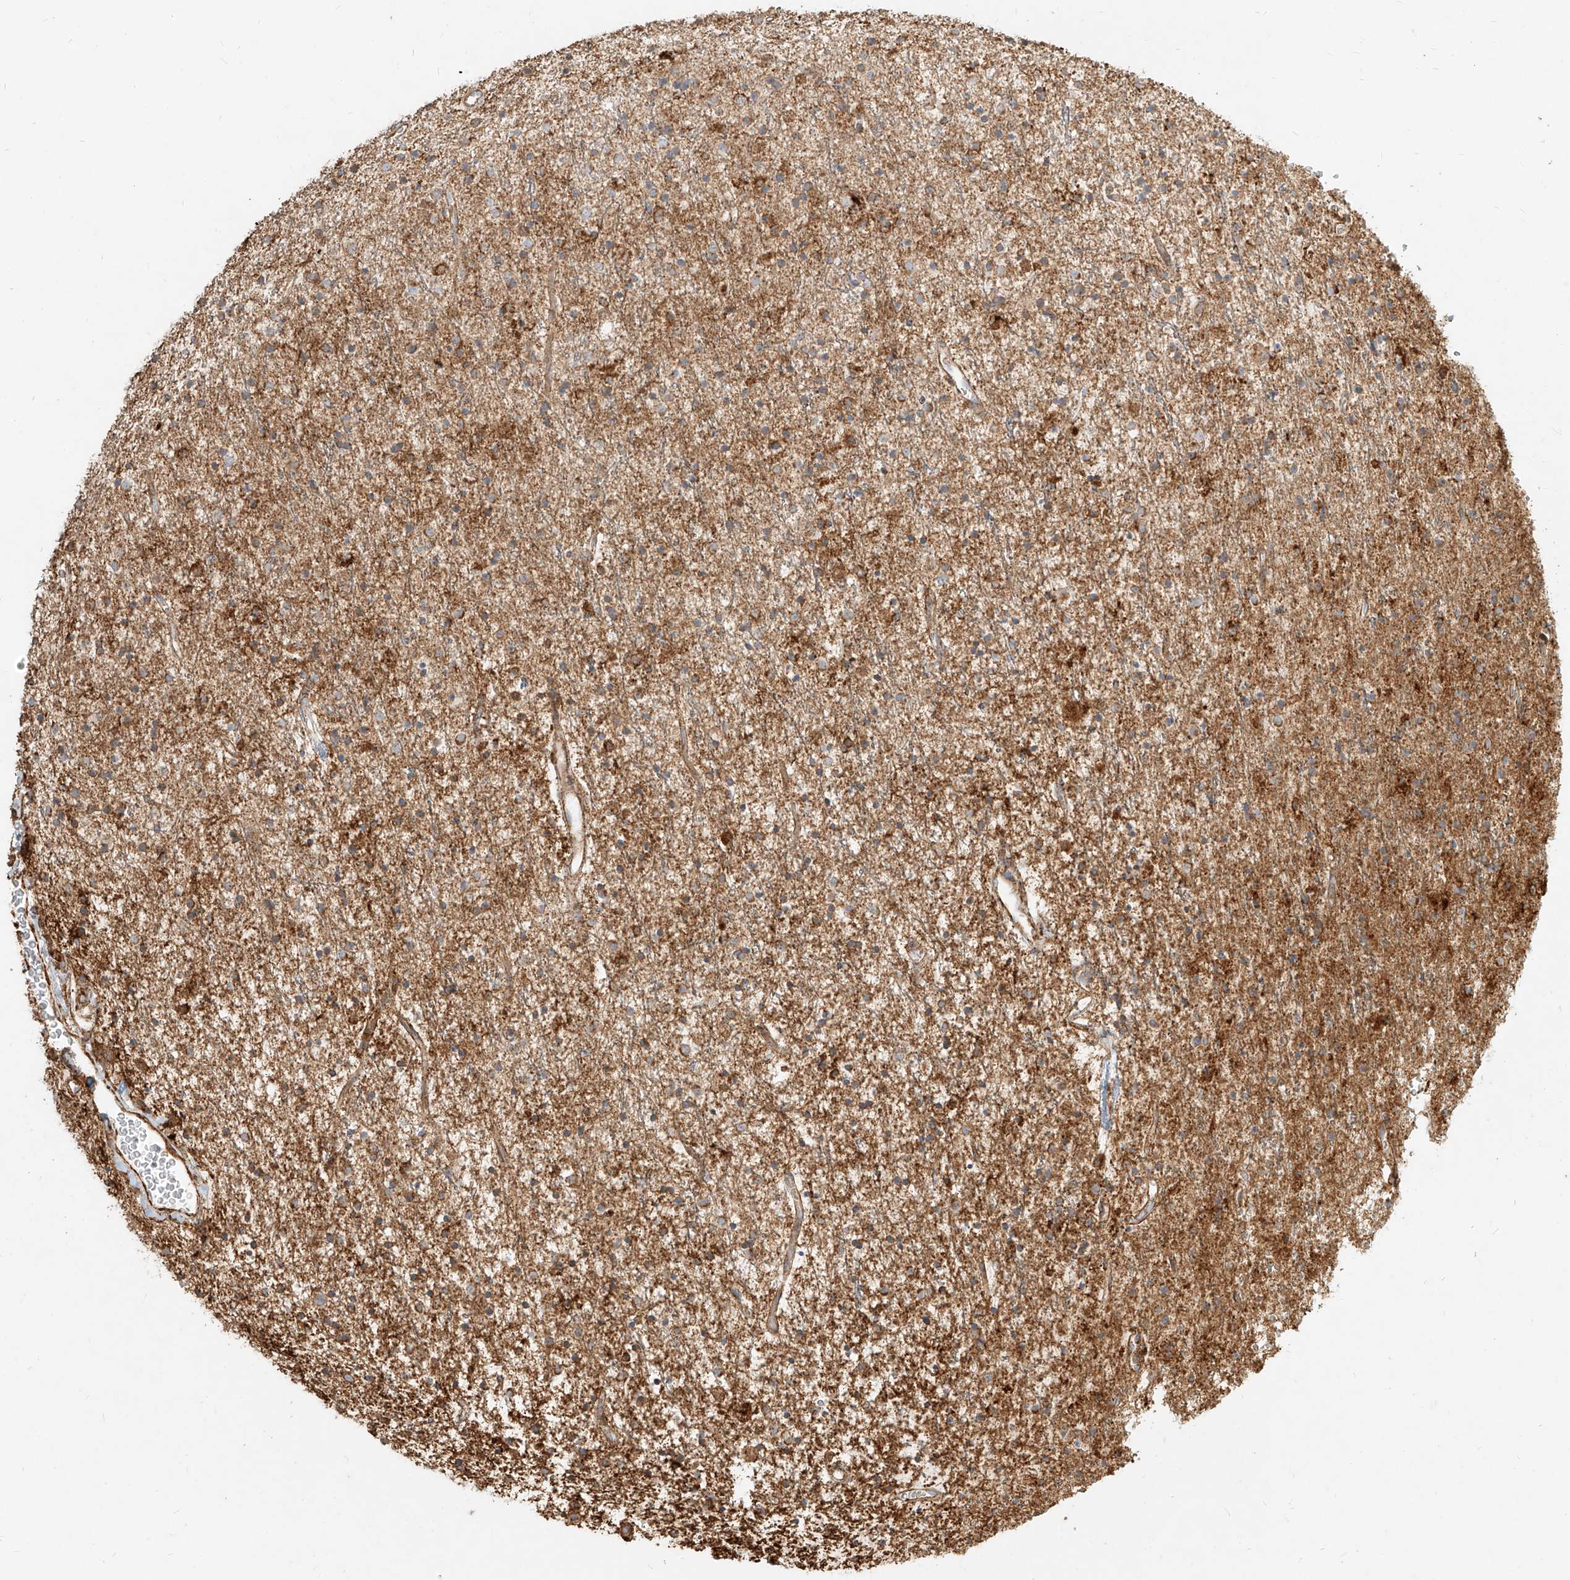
{"staining": {"intensity": "moderate", "quantity": "<25%", "location": "cytoplasmic/membranous"}, "tissue": "glioma", "cell_type": "Tumor cells", "image_type": "cancer", "snomed": [{"axis": "morphology", "description": "Glioma, malignant, High grade"}, {"axis": "topography", "description": "Brain"}], "caption": "Immunohistochemistry (IHC) (DAB (3,3'-diaminobenzidine)) staining of high-grade glioma (malignant) exhibits moderate cytoplasmic/membranous protein positivity in about <25% of tumor cells. The staining was performed using DAB to visualize the protein expression in brown, while the nuclei were stained in blue with hematoxylin (Magnification: 20x).", "gene": "MTX2", "patient": {"sex": "male", "age": 34}}